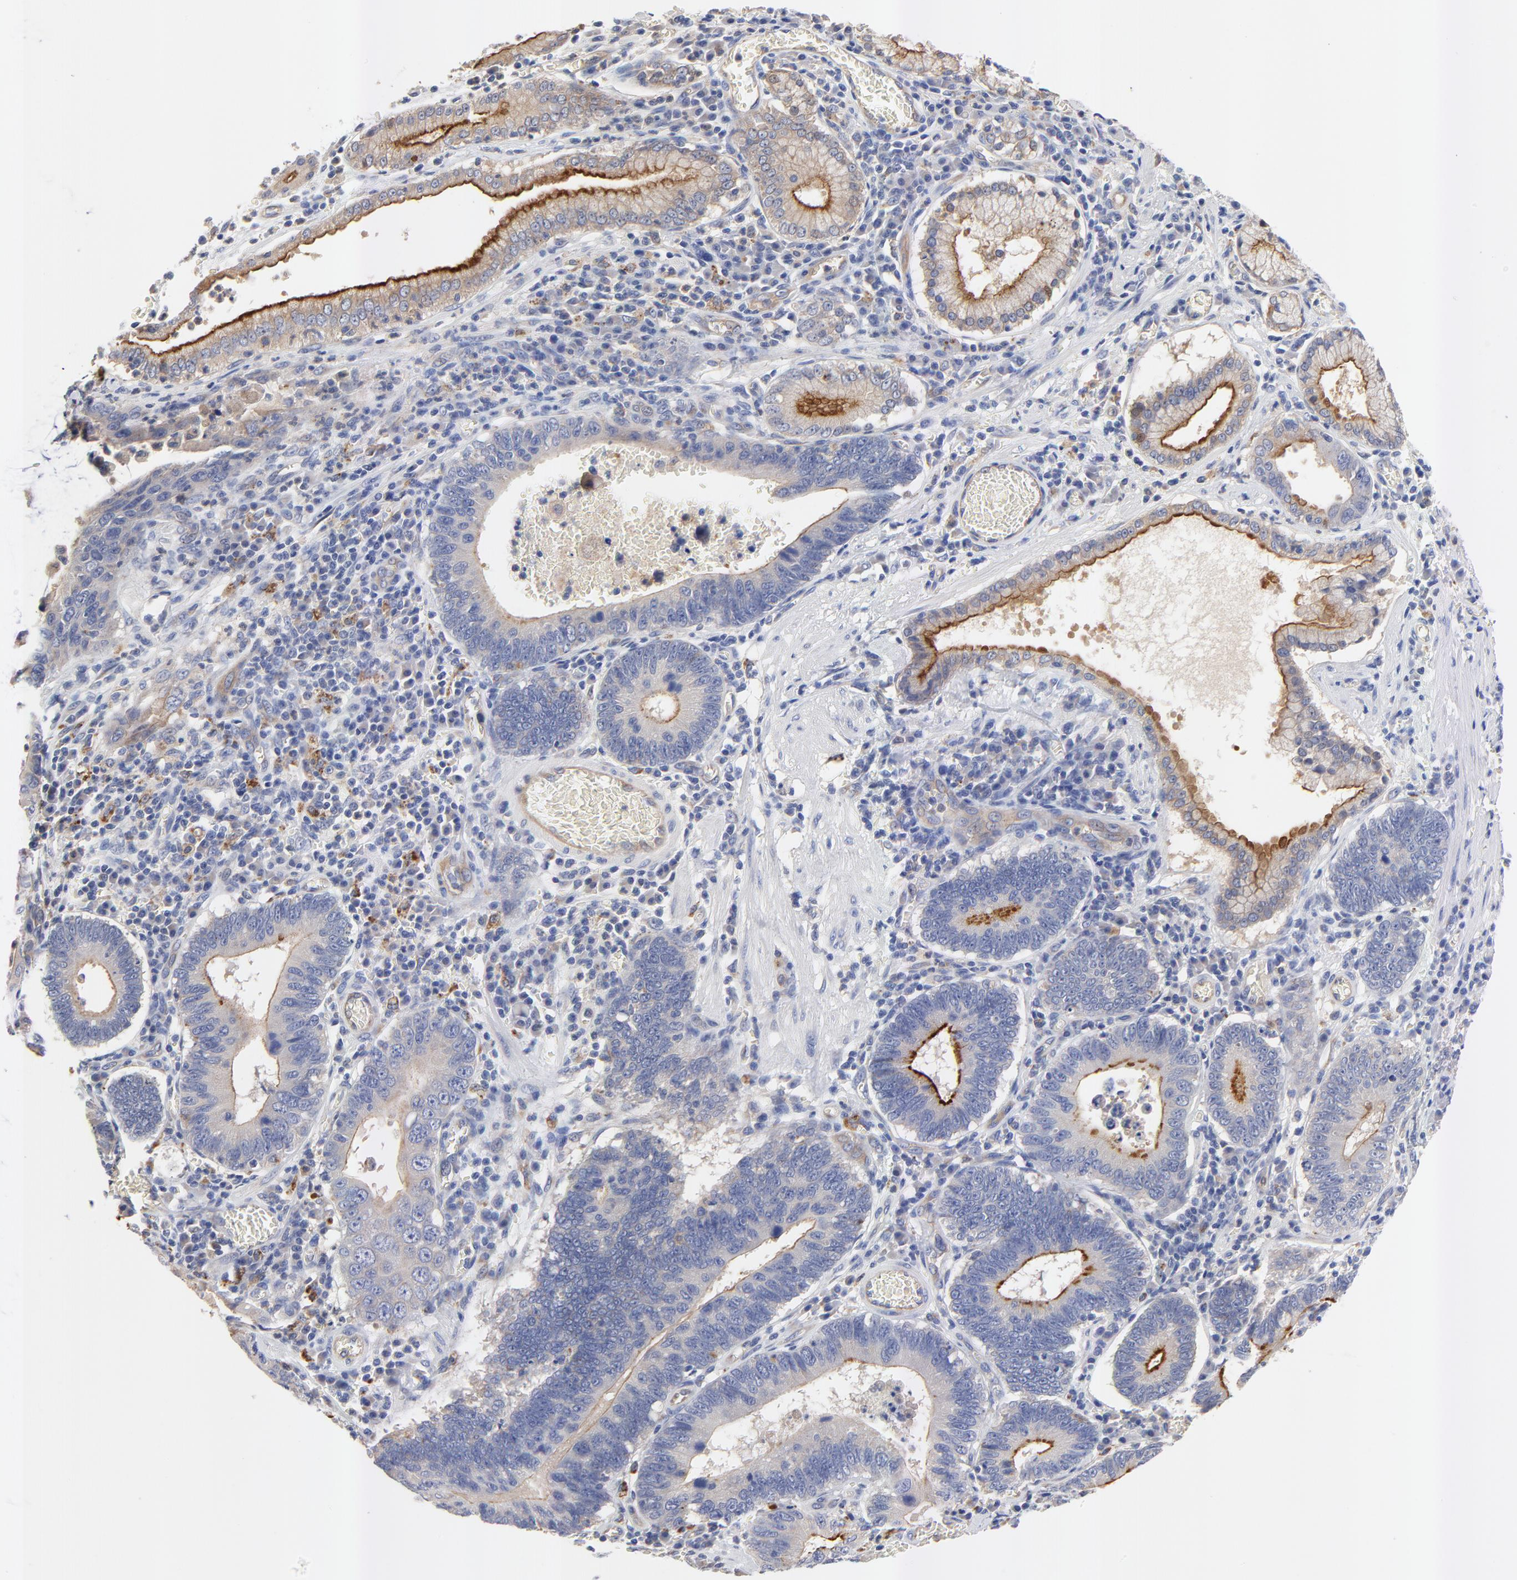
{"staining": {"intensity": "moderate", "quantity": "25%-75%", "location": "cytoplasmic/membranous"}, "tissue": "stomach cancer", "cell_type": "Tumor cells", "image_type": "cancer", "snomed": [{"axis": "morphology", "description": "Adenocarcinoma, NOS"}, {"axis": "topography", "description": "Stomach"}, {"axis": "topography", "description": "Gastric cardia"}], "caption": "Moderate cytoplasmic/membranous expression for a protein is appreciated in approximately 25%-75% of tumor cells of stomach cancer using IHC.", "gene": "FBXL2", "patient": {"sex": "male", "age": 59}}